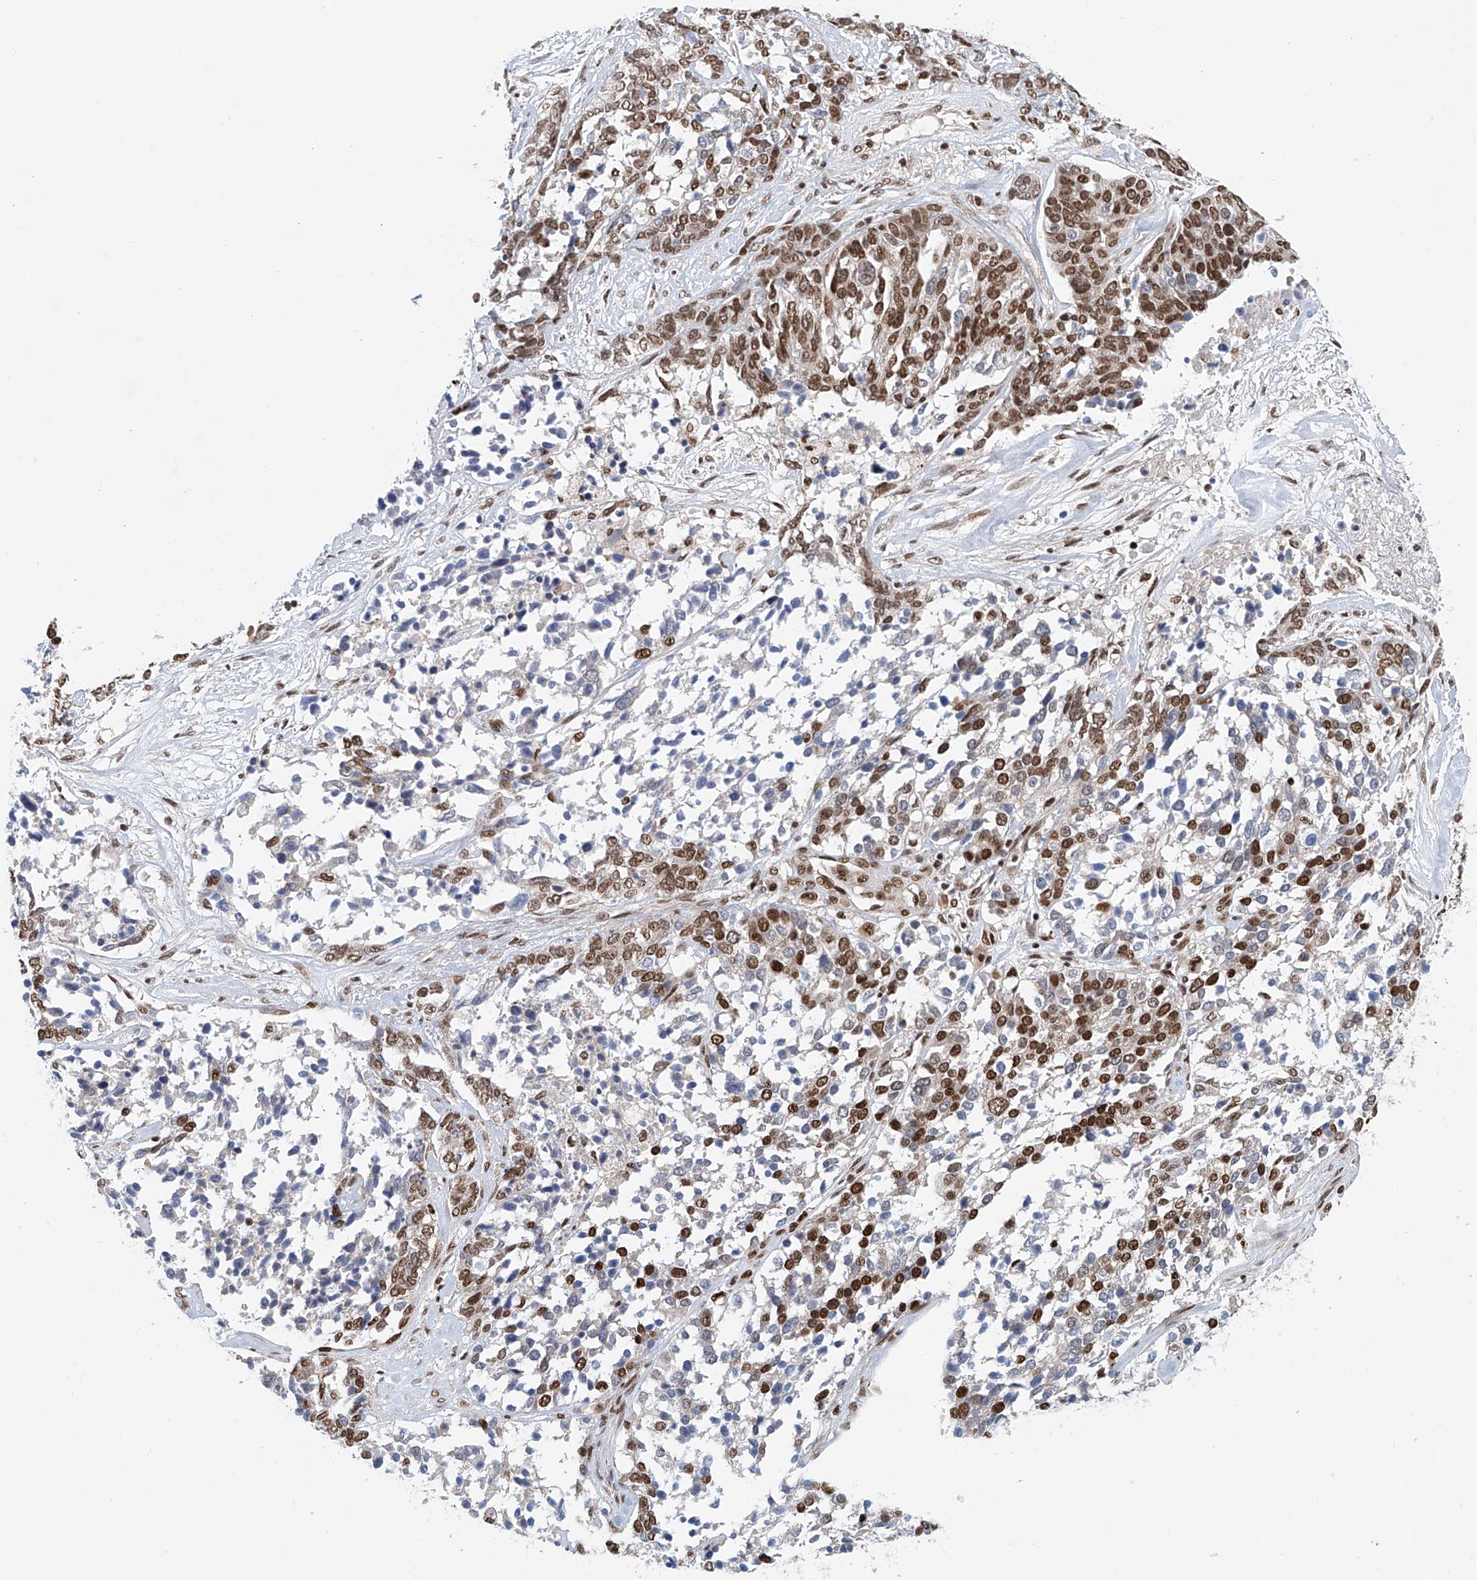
{"staining": {"intensity": "strong", "quantity": ">75%", "location": "nuclear"}, "tissue": "ovarian cancer", "cell_type": "Tumor cells", "image_type": "cancer", "snomed": [{"axis": "morphology", "description": "Cystadenocarcinoma, serous, NOS"}, {"axis": "topography", "description": "Ovary"}], "caption": "Tumor cells reveal high levels of strong nuclear expression in approximately >75% of cells in human ovarian cancer (serous cystadenocarcinoma).", "gene": "ZNF470", "patient": {"sex": "female", "age": 44}}